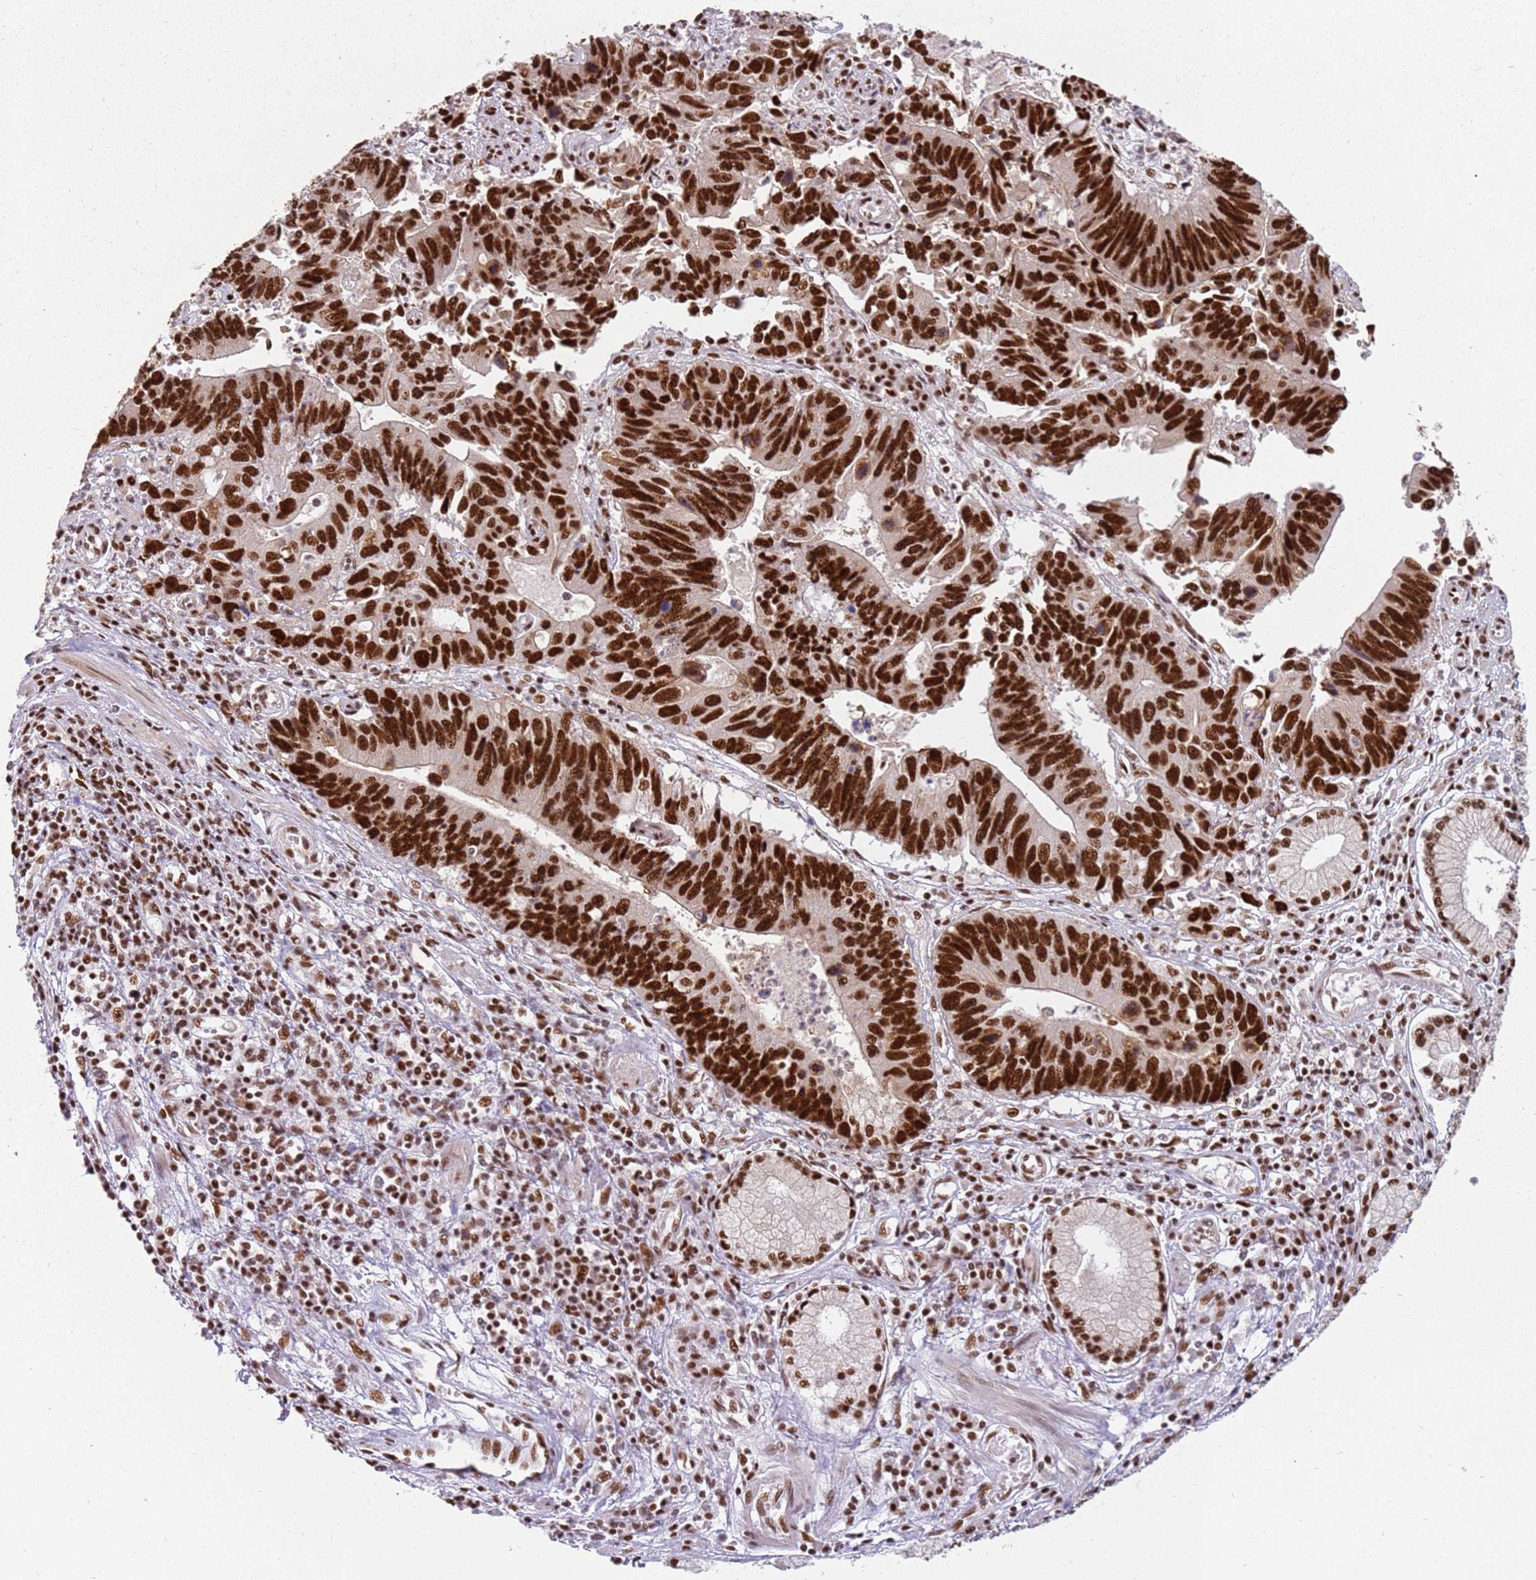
{"staining": {"intensity": "strong", "quantity": ">75%", "location": "nuclear"}, "tissue": "stomach cancer", "cell_type": "Tumor cells", "image_type": "cancer", "snomed": [{"axis": "morphology", "description": "Adenocarcinoma, NOS"}, {"axis": "topography", "description": "Stomach"}], "caption": "Immunohistochemistry (IHC) of adenocarcinoma (stomach) reveals high levels of strong nuclear staining in approximately >75% of tumor cells. (brown staining indicates protein expression, while blue staining denotes nuclei).", "gene": "TENT4A", "patient": {"sex": "male", "age": 59}}